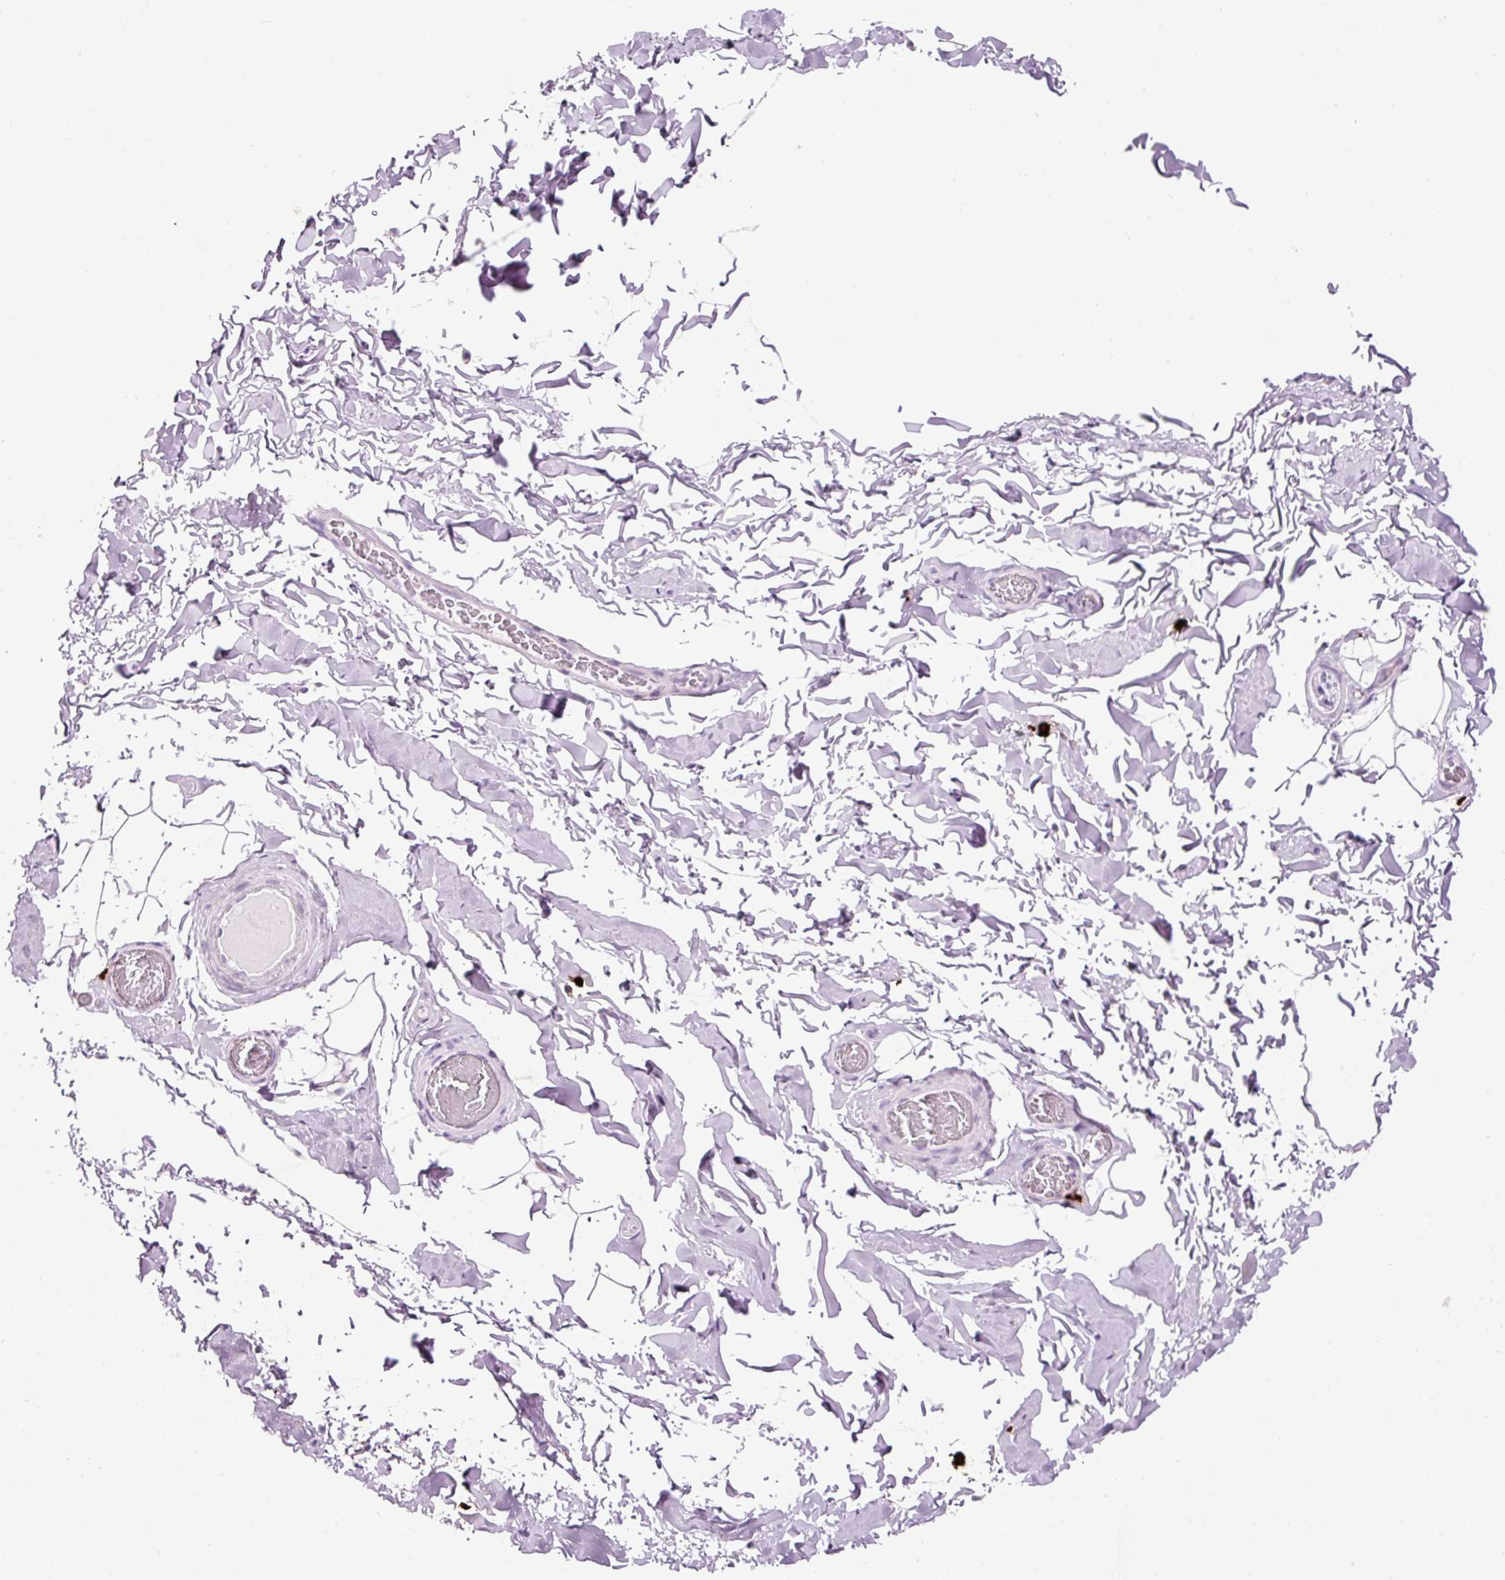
{"staining": {"intensity": "negative", "quantity": "none", "location": "none"}, "tissue": "adipose tissue", "cell_type": "Adipocytes", "image_type": "normal", "snomed": [{"axis": "morphology", "description": "Normal tissue, NOS"}, {"axis": "topography", "description": "Soft tissue"}, {"axis": "topography", "description": "Adipose tissue"}, {"axis": "topography", "description": "Vascular tissue"}, {"axis": "topography", "description": "Peripheral nerve tissue"}], "caption": "Adipocytes are negative for protein expression in unremarkable human adipose tissue. The staining was performed using DAB to visualize the protein expression in brown, while the nuclei were stained in blue with hematoxylin (Magnification: 20x).", "gene": "CMA1", "patient": {"sex": "male", "age": 46}}